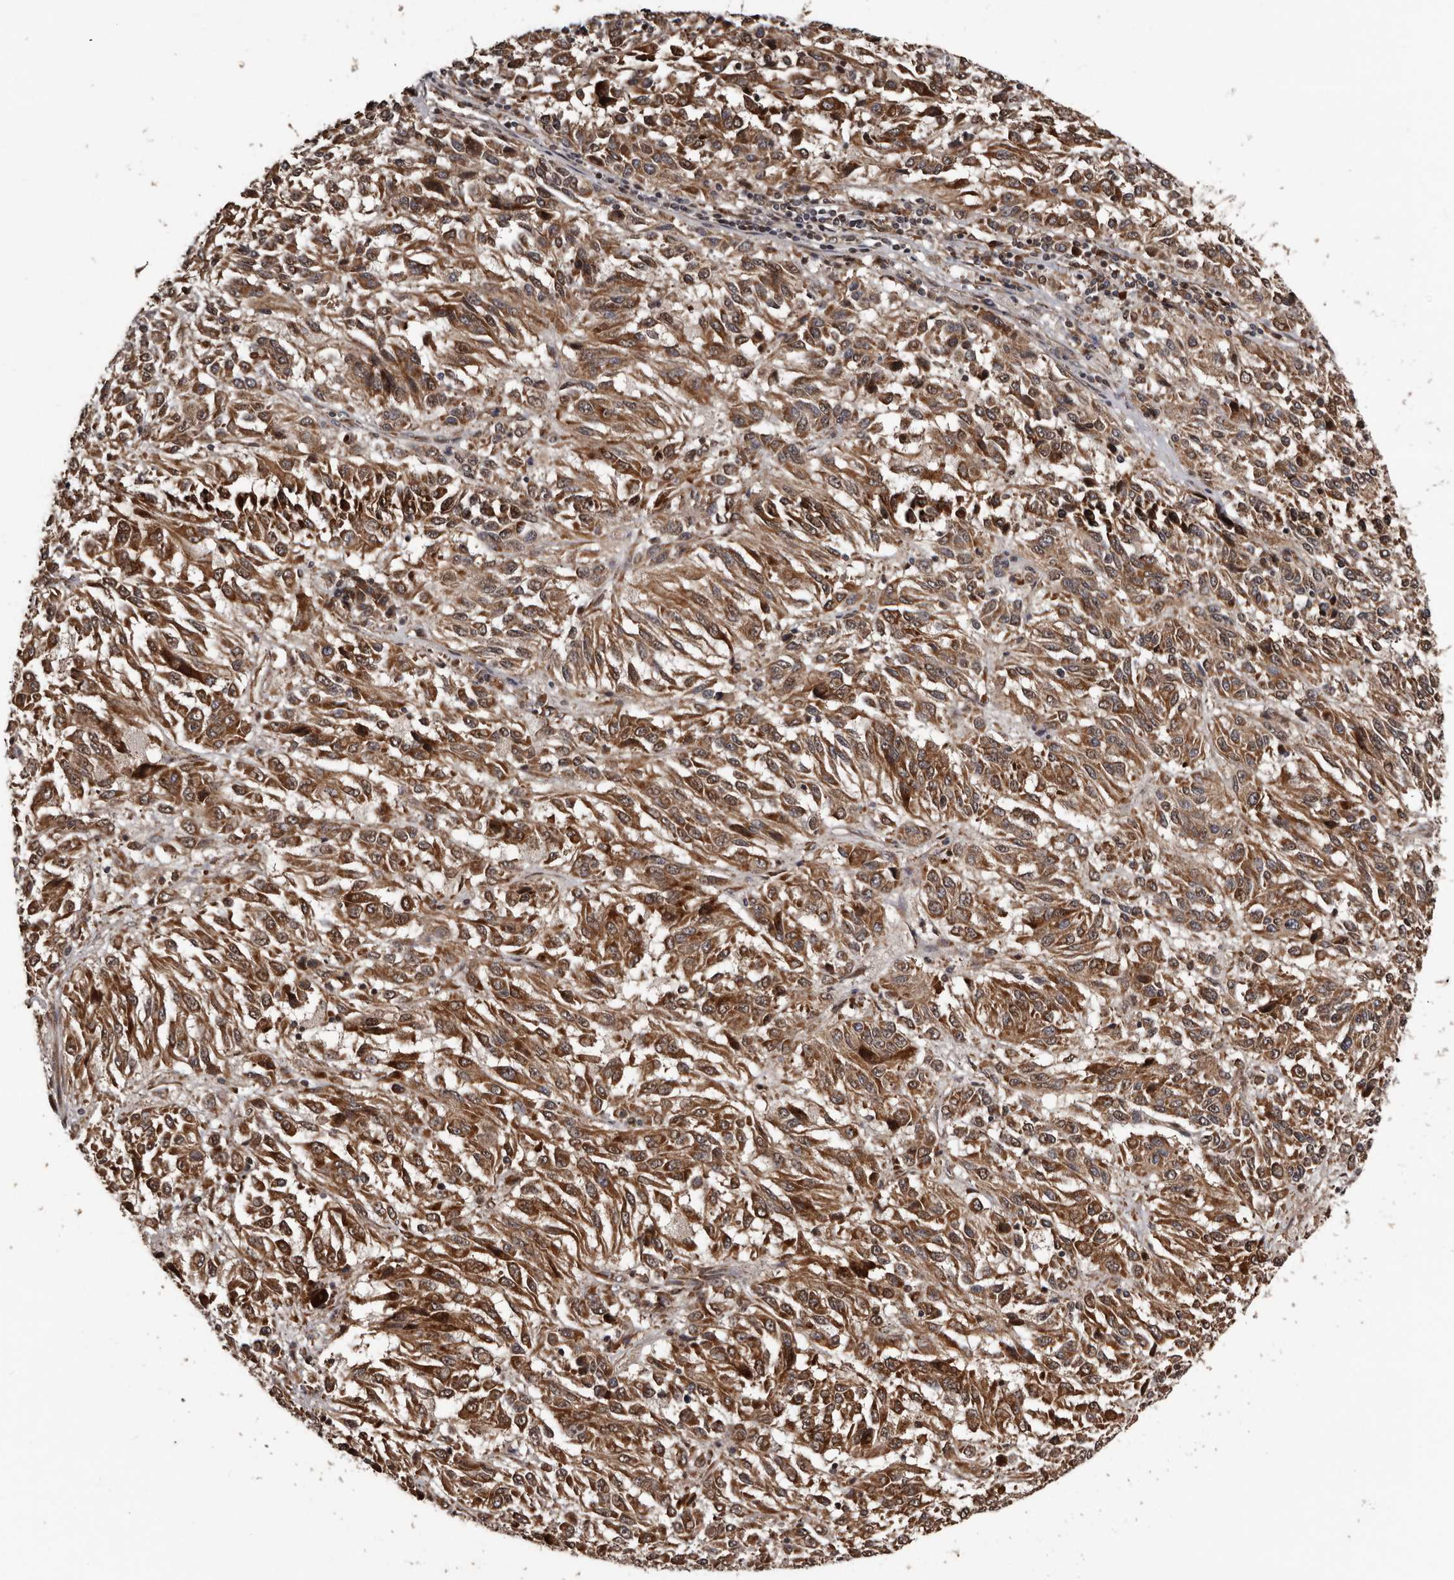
{"staining": {"intensity": "moderate", "quantity": ">75%", "location": "cytoplasmic/membranous"}, "tissue": "melanoma", "cell_type": "Tumor cells", "image_type": "cancer", "snomed": [{"axis": "morphology", "description": "Malignant melanoma, Metastatic site"}, {"axis": "topography", "description": "Lung"}], "caption": "Protein expression analysis of human melanoma reveals moderate cytoplasmic/membranous expression in about >75% of tumor cells.", "gene": "SERTAD4", "patient": {"sex": "male", "age": 64}}